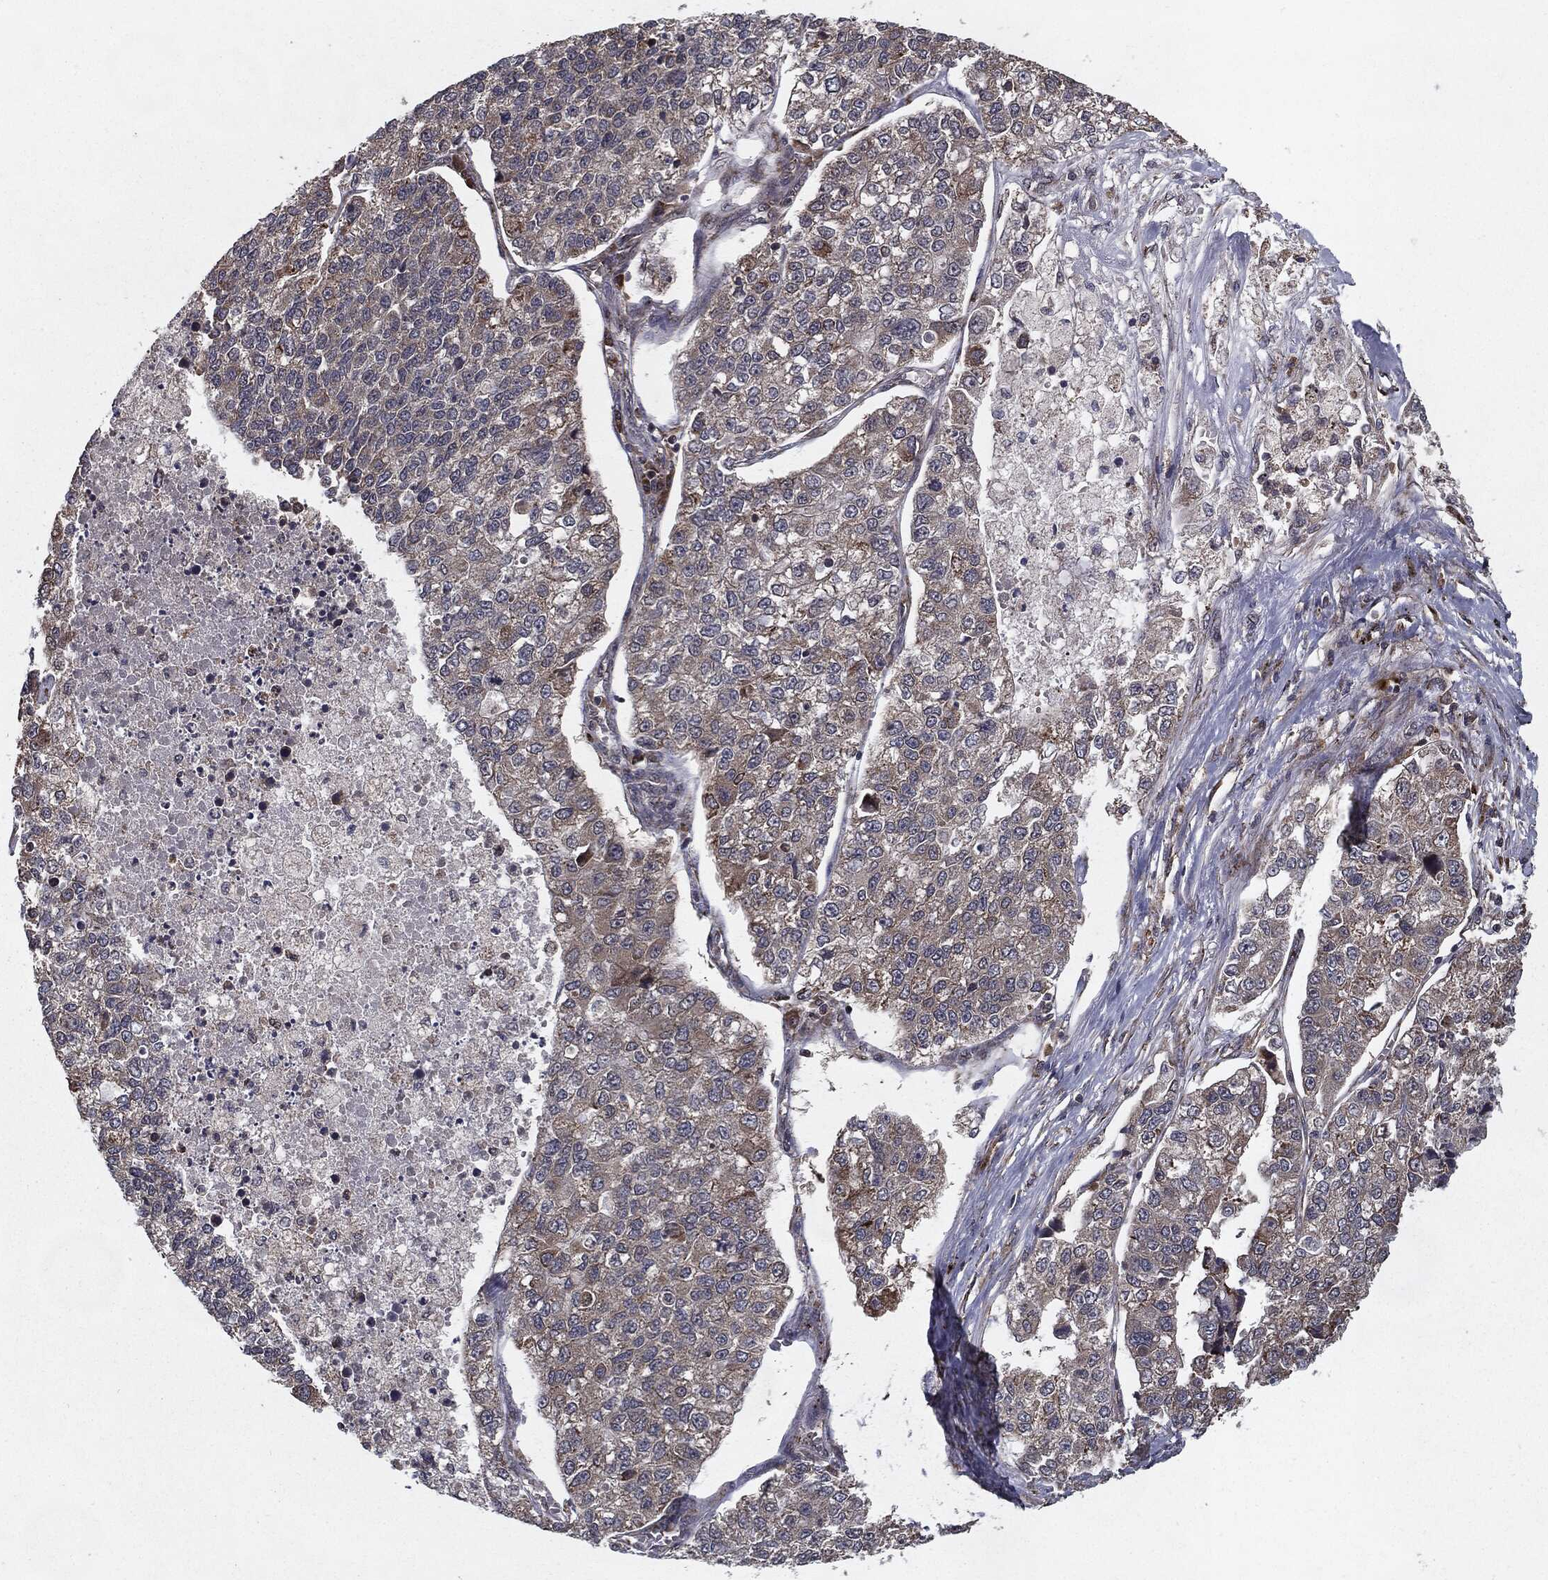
{"staining": {"intensity": "weak", "quantity": "25%-75%", "location": "cytoplasmic/membranous"}, "tissue": "lung cancer", "cell_type": "Tumor cells", "image_type": "cancer", "snomed": [{"axis": "morphology", "description": "Adenocarcinoma, NOS"}, {"axis": "topography", "description": "Lung"}], "caption": "This photomicrograph demonstrates immunohistochemistry (IHC) staining of human lung cancer (adenocarcinoma), with low weak cytoplasmic/membranous expression in approximately 25%-75% of tumor cells.", "gene": "HDAC5", "patient": {"sex": "male", "age": 49}}